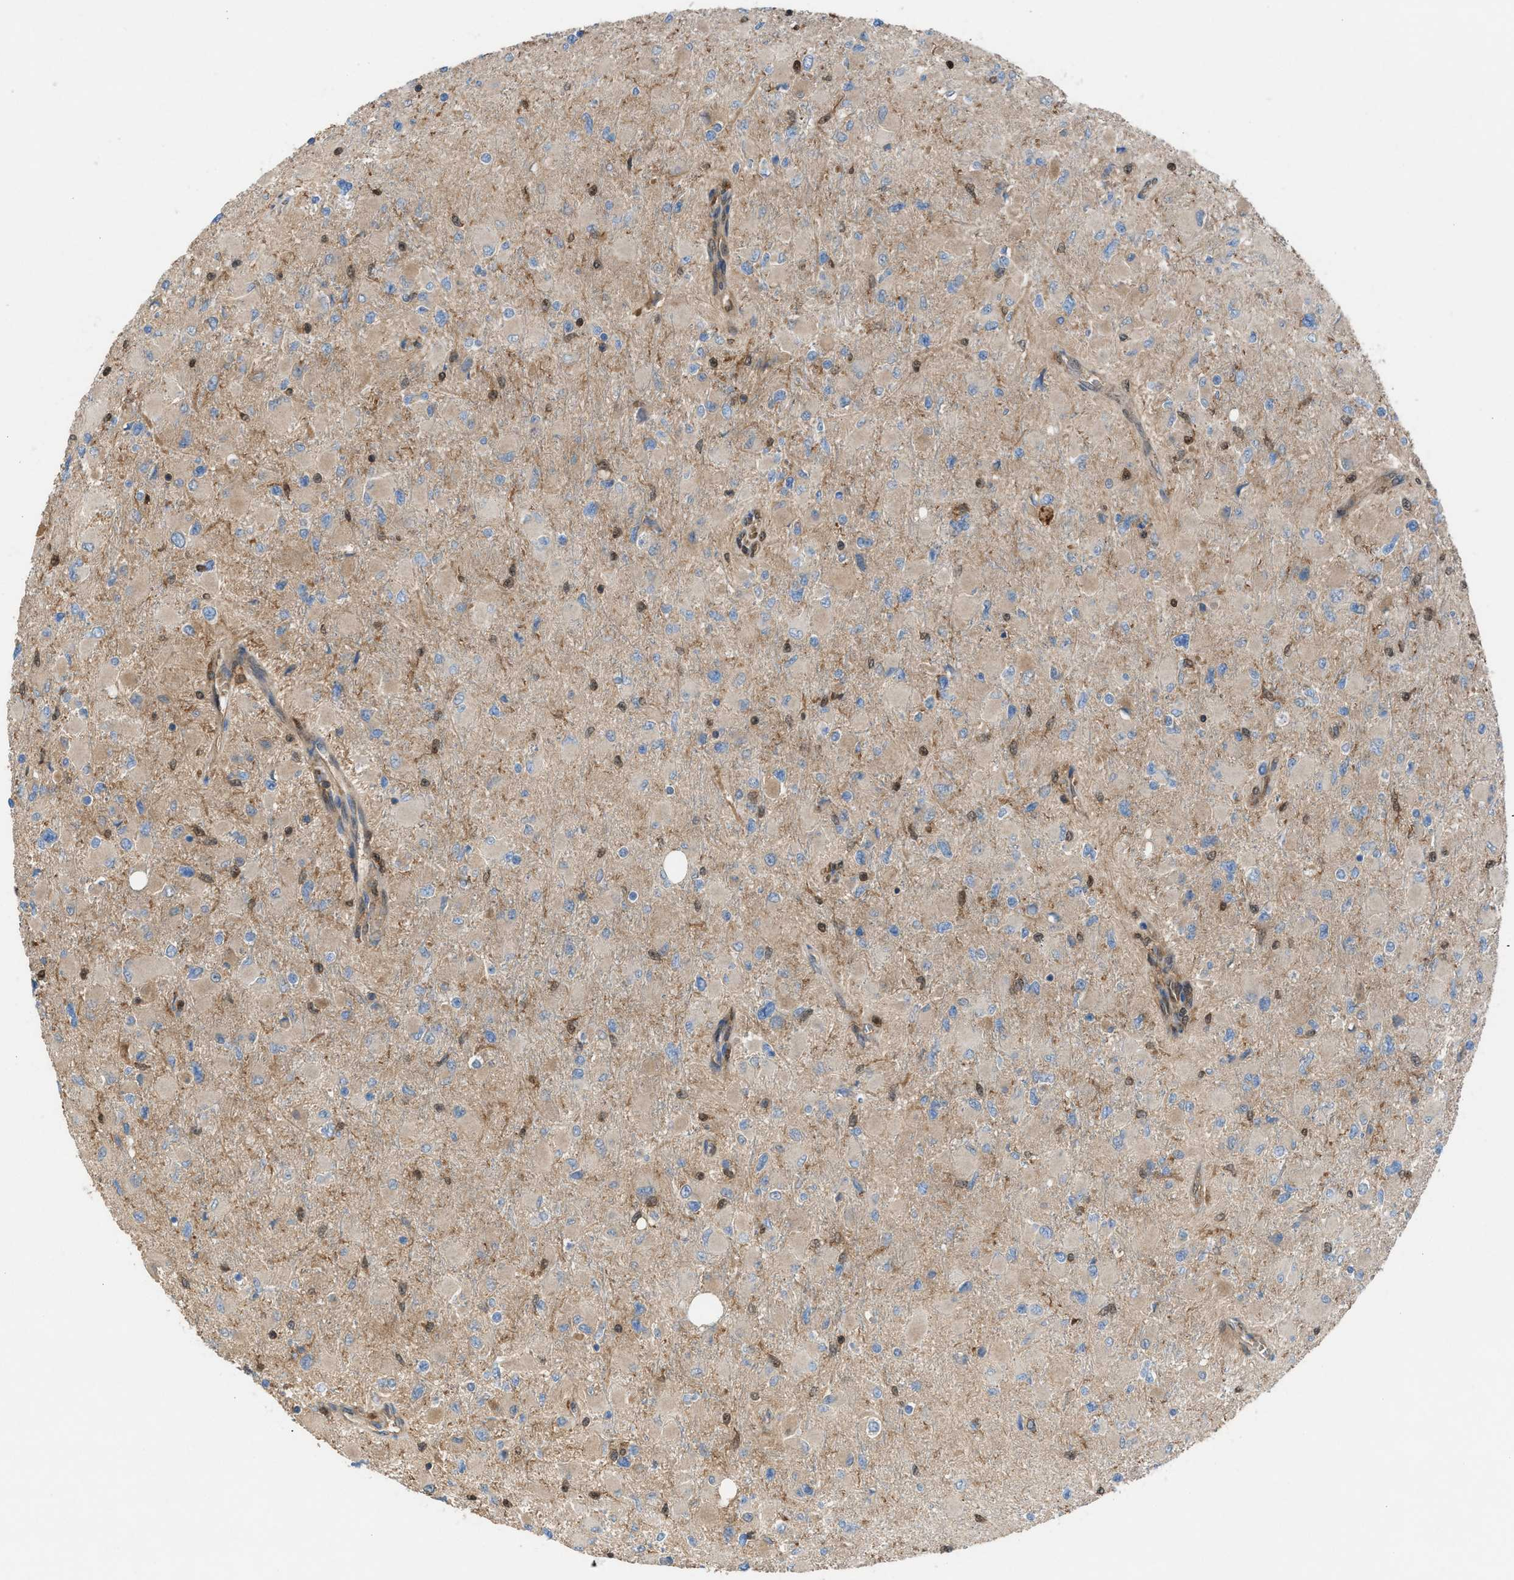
{"staining": {"intensity": "weak", "quantity": ">75%", "location": "cytoplasmic/membranous"}, "tissue": "glioma", "cell_type": "Tumor cells", "image_type": "cancer", "snomed": [{"axis": "morphology", "description": "Glioma, malignant, High grade"}, {"axis": "topography", "description": "Cerebral cortex"}], "caption": "Brown immunohistochemical staining in malignant glioma (high-grade) demonstrates weak cytoplasmic/membranous expression in about >75% of tumor cells.", "gene": "TPK1", "patient": {"sex": "female", "age": 36}}